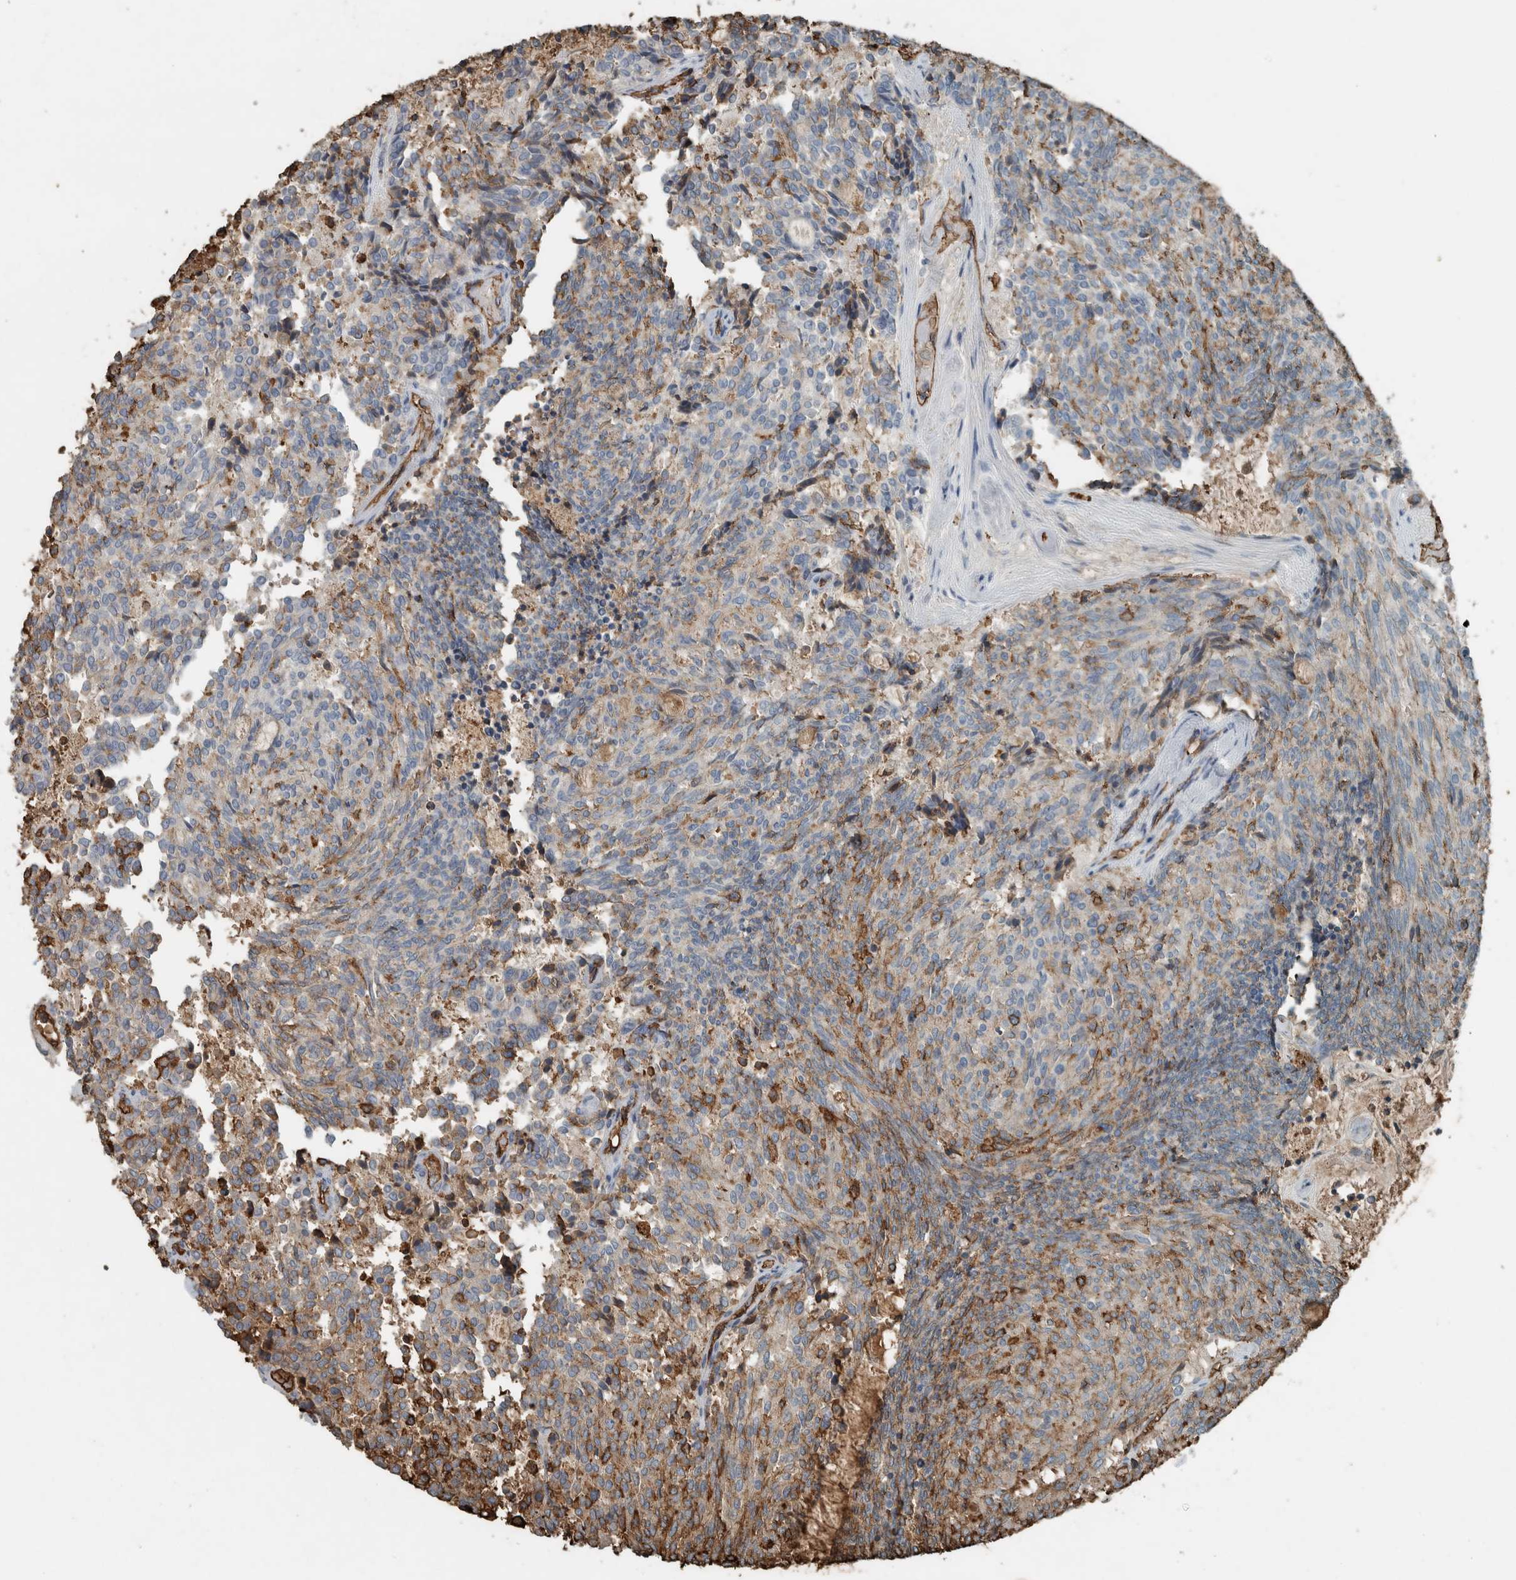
{"staining": {"intensity": "moderate", "quantity": "<25%", "location": "cytoplasmic/membranous"}, "tissue": "carcinoid", "cell_type": "Tumor cells", "image_type": "cancer", "snomed": [{"axis": "morphology", "description": "Carcinoid, malignant, NOS"}, {"axis": "topography", "description": "Pancreas"}], "caption": "Malignant carcinoid was stained to show a protein in brown. There is low levels of moderate cytoplasmic/membranous positivity in approximately <25% of tumor cells.", "gene": "LBP", "patient": {"sex": "female", "age": 54}}